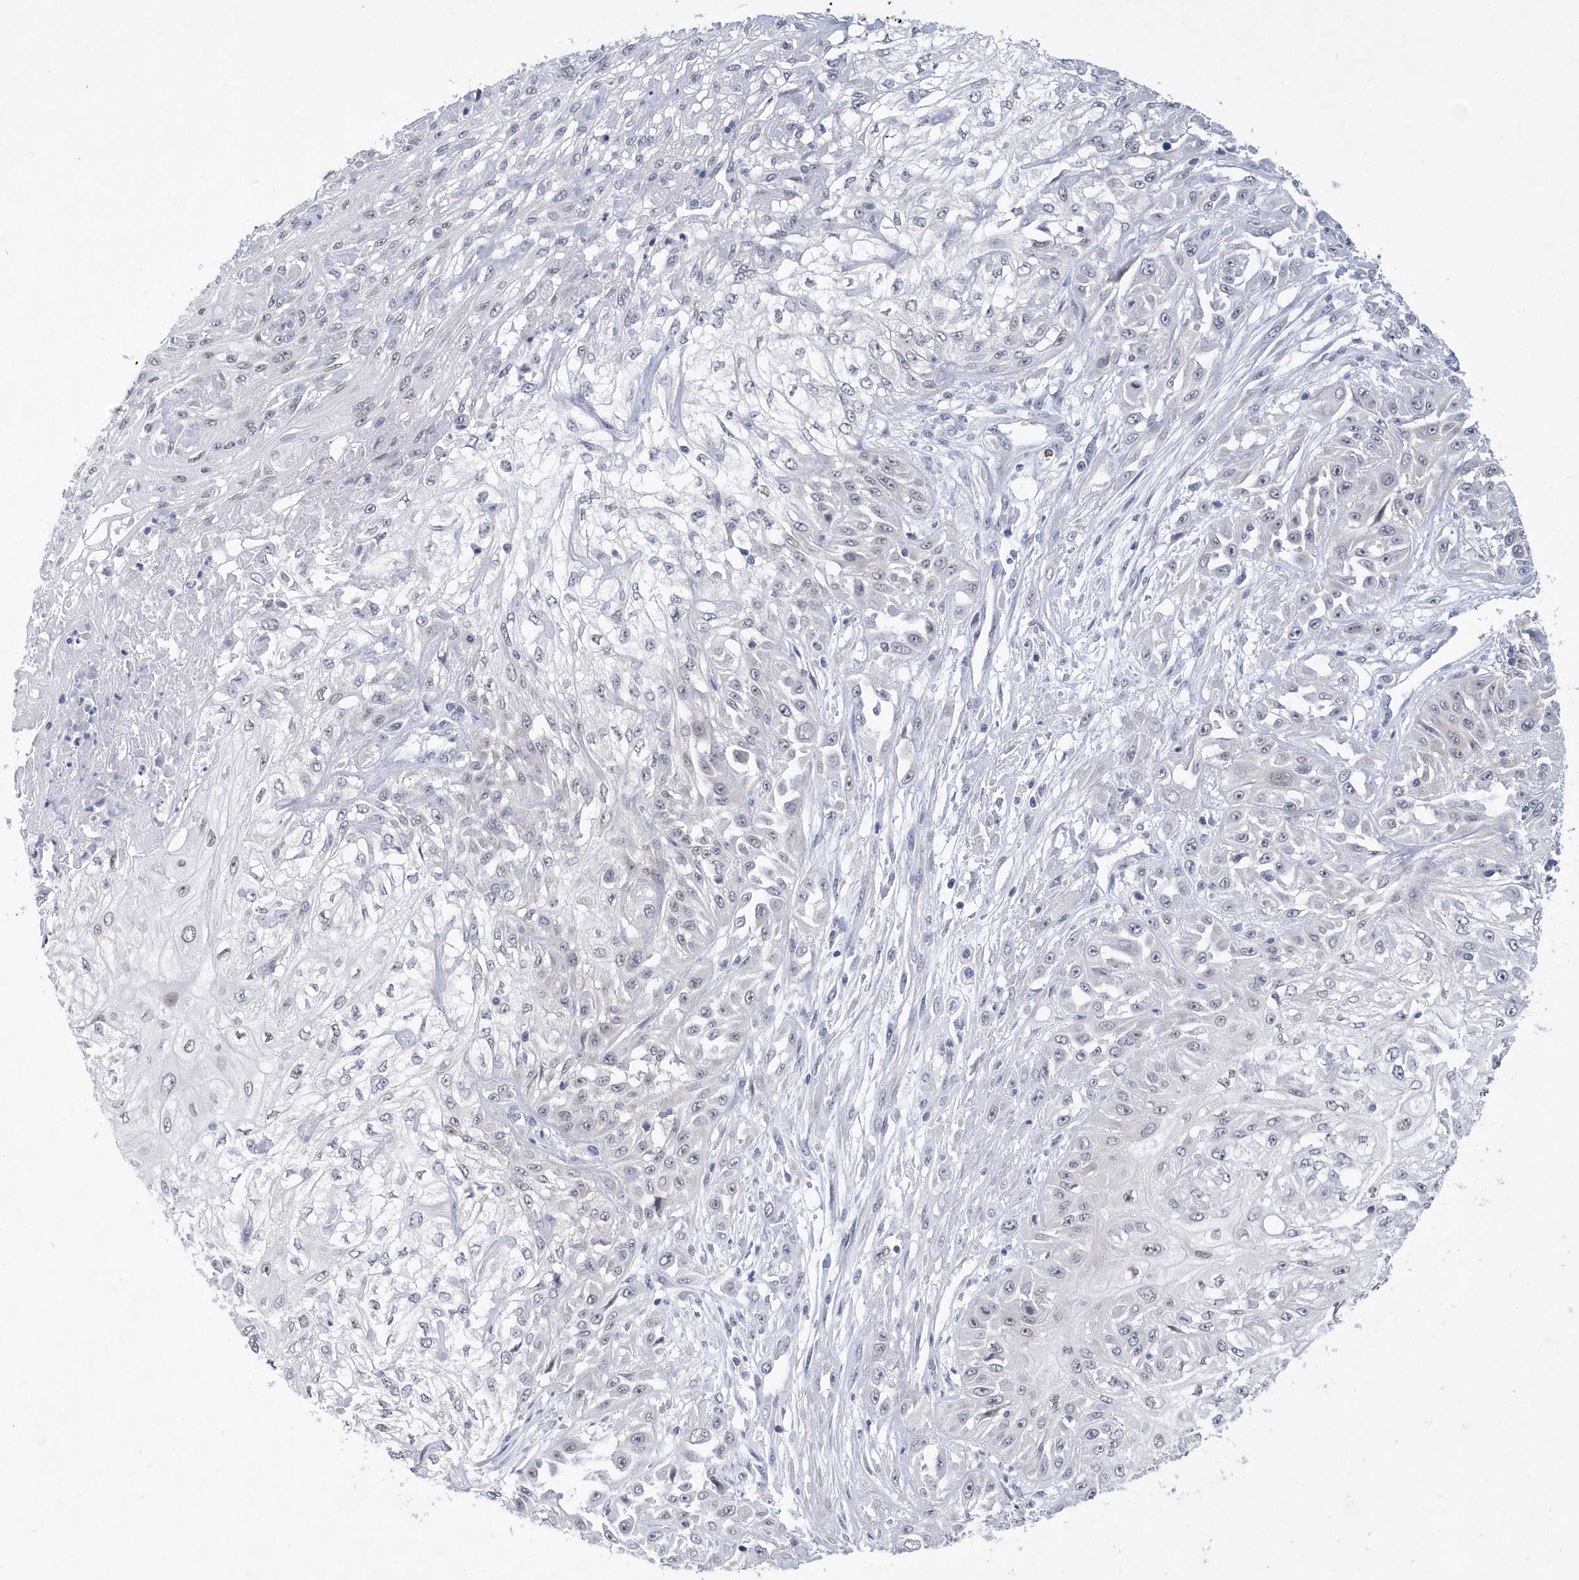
{"staining": {"intensity": "negative", "quantity": "none", "location": "none"}, "tissue": "skin cancer", "cell_type": "Tumor cells", "image_type": "cancer", "snomed": [{"axis": "morphology", "description": "Squamous cell carcinoma, NOS"}, {"axis": "morphology", "description": "Squamous cell carcinoma, metastatic, NOS"}, {"axis": "topography", "description": "Skin"}, {"axis": "topography", "description": "Lymph node"}], "caption": "A micrograph of human skin cancer is negative for staining in tumor cells.", "gene": "SRGAP3", "patient": {"sex": "male", "age": 75}}